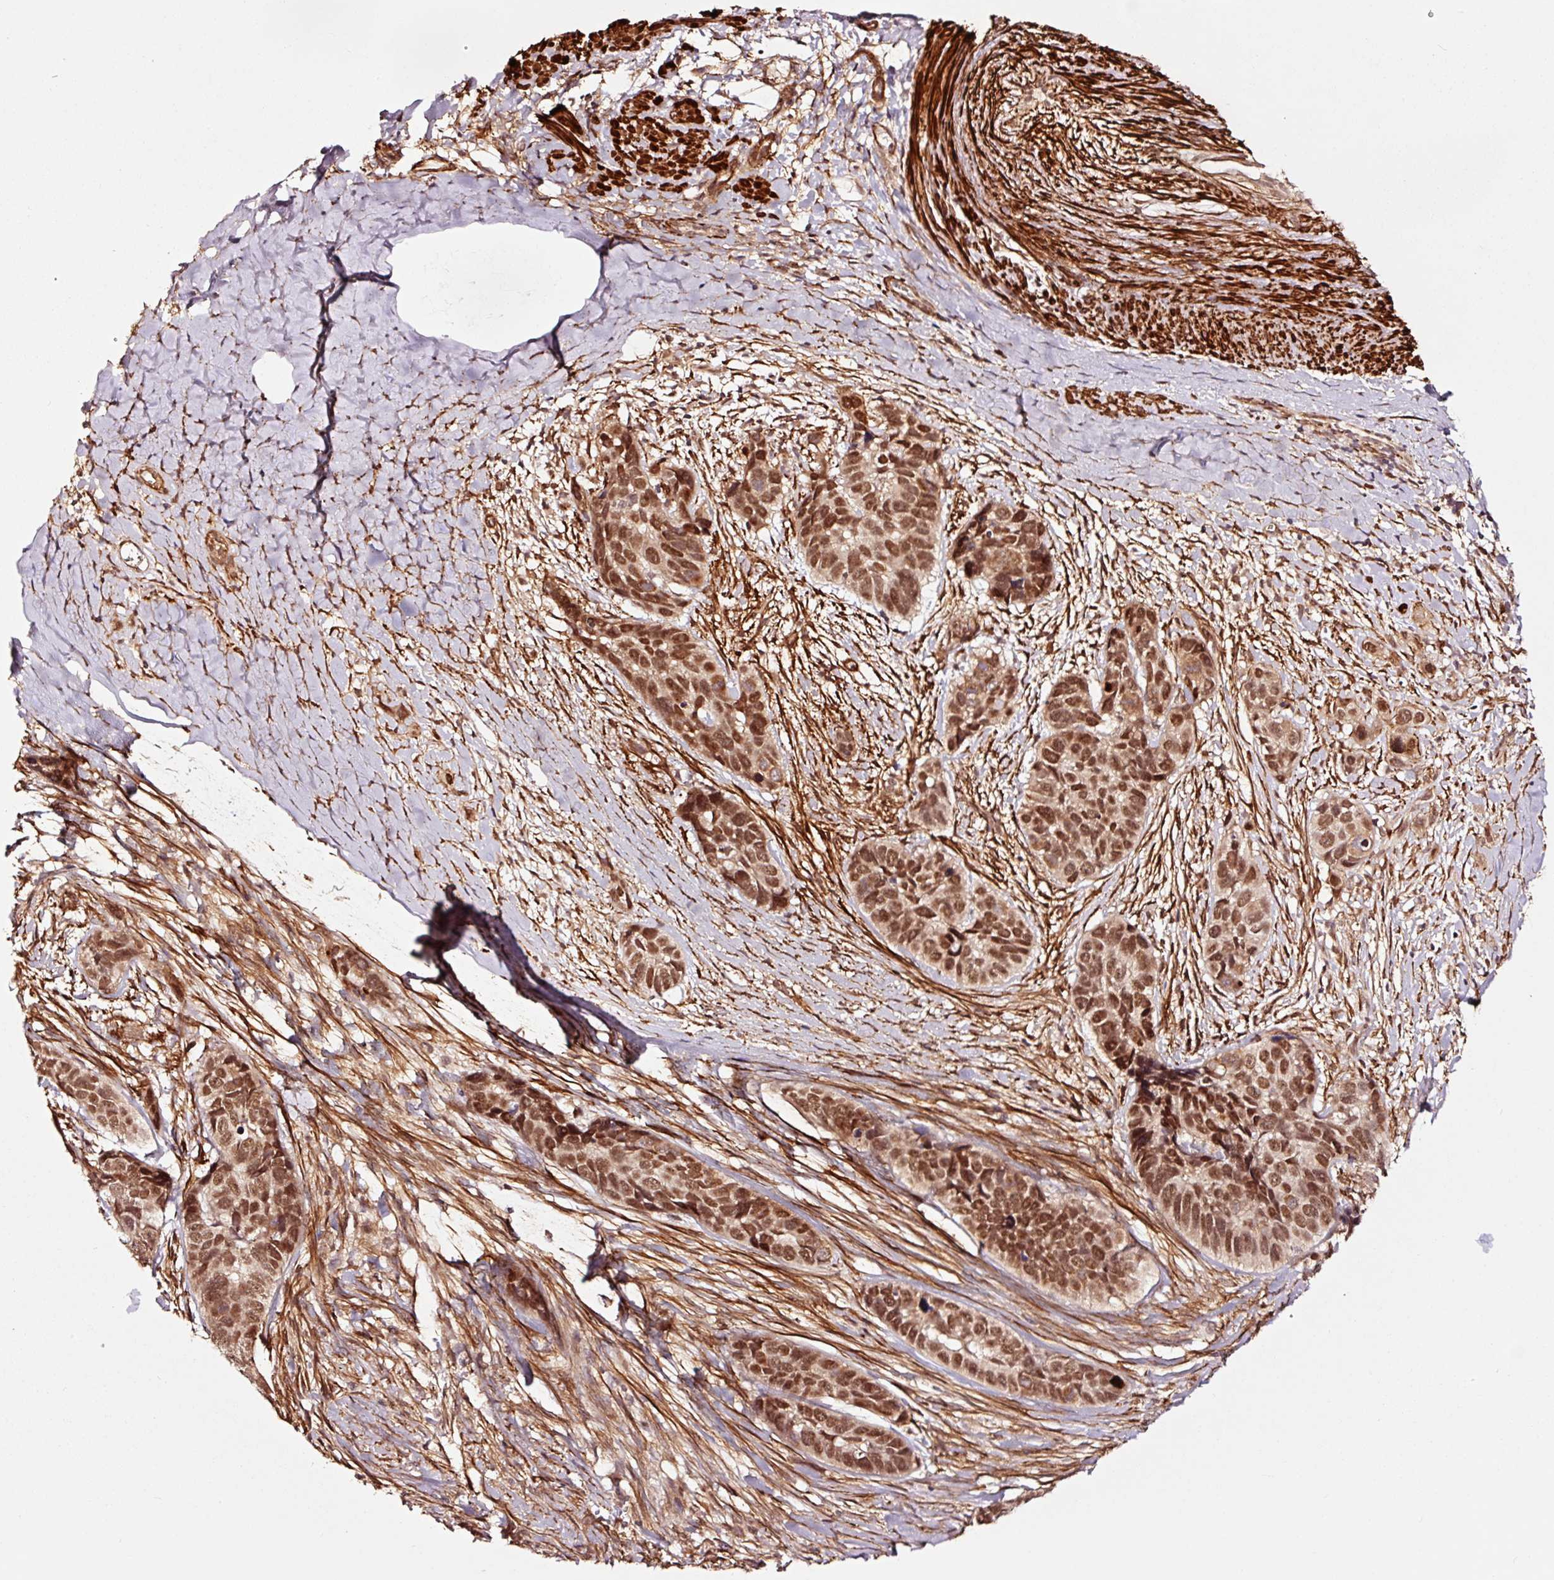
{"staining": {"intensity": "strong", "quantity": ">75%", "location": "nuclear"}, "tissue": "skin cancer", "cell_type": "Tumor cells", "image_type": "cancer", "snomed": [{"axis": "morphology", "description": "Basal cell carcinoma"}, {"axis": "topography", "description": "Skin"}], "caption": "A high amount of strong nuclear staining is appreciated in about >75% of tumor cells in skin cancer (basal cell carcinoma) tissue.", "gene": "TPM1", "patient": {"sex": "female", "age": 82}}